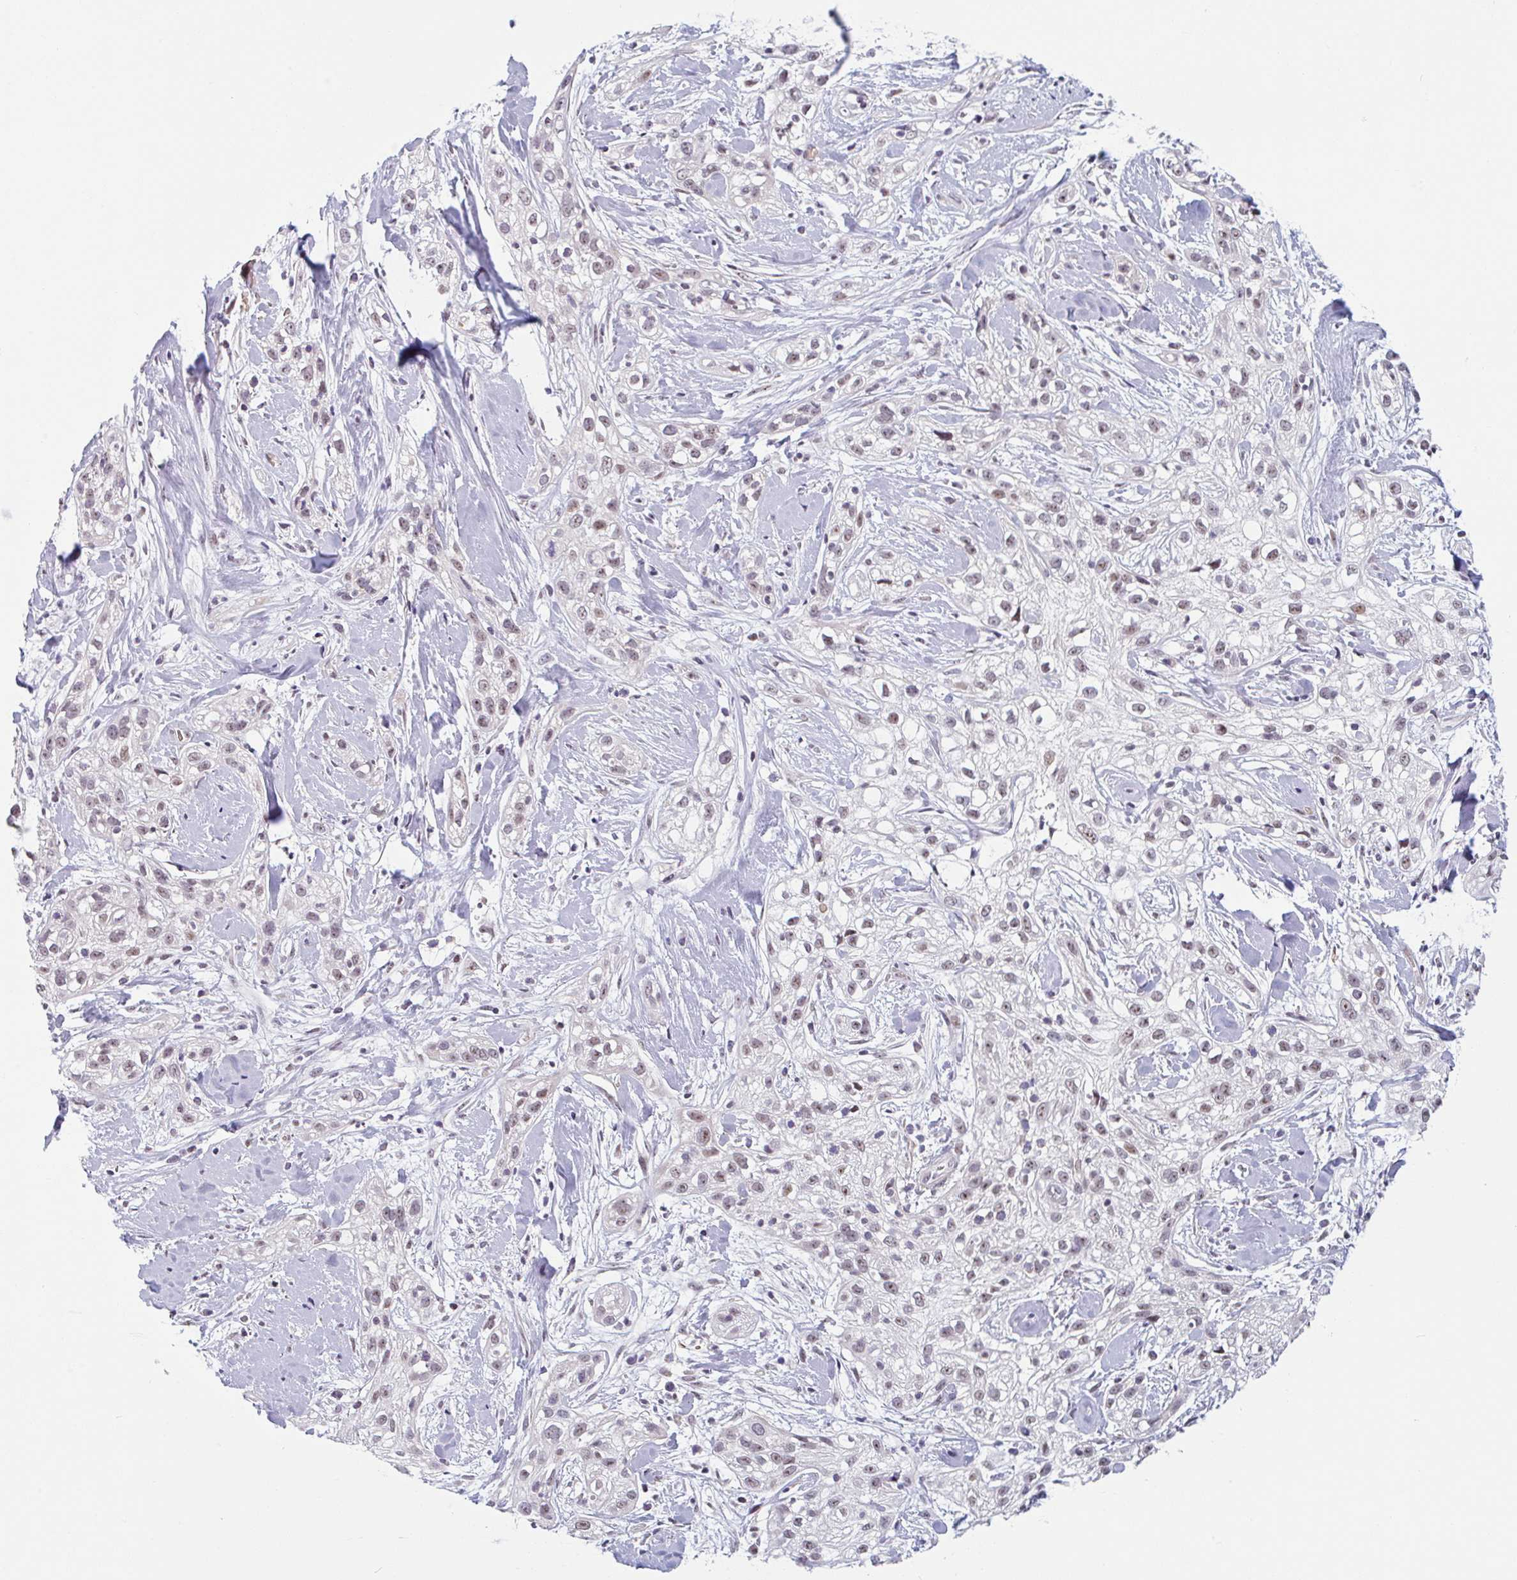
{"staining": {"intensity": "weak", "quantity": ">75%", "location": "nuclear"}, "tissue": "skin cancer", "cell_type": "Tumor cells", "image_type": "cancer", "snomed": [{"axis": "morphology", "description": "Squamous cell carcinoma, NOS"}, {"axis": "topography", "description": "Skin"}], "caption": "A brown stain shows weak nuclear expression of a protein in skin cancer tumor cells.", "gene": "TMEM119", "patient": {"sex": "male", "age": 82}}